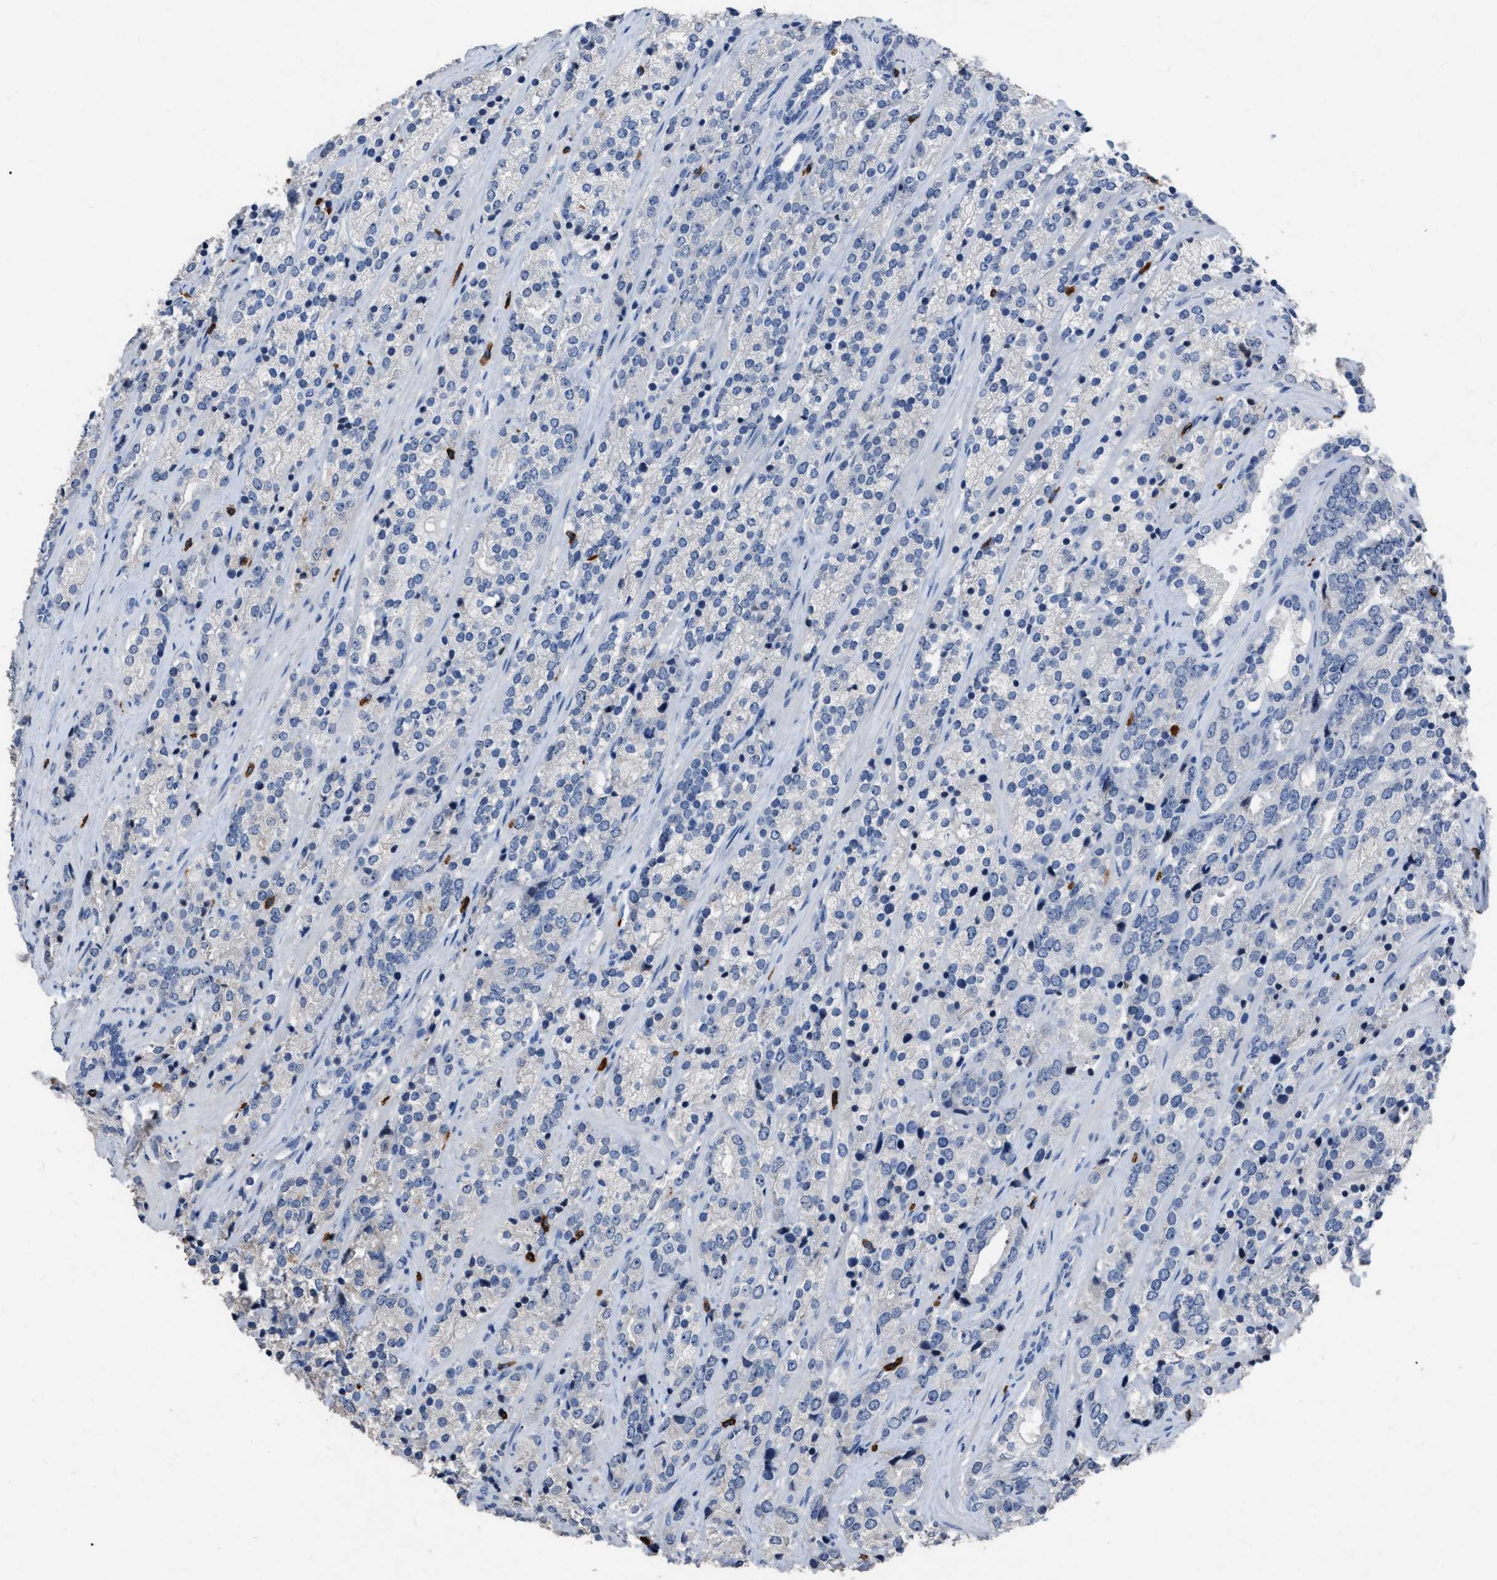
{"staining": {"intensity": "negative", "quantity": "none", "location": "none"}, "tissue": "prostate cancer", "cell_type": "Tumor cells", "image_type": "cancer", "snomed": [{"axis": "morphology", "description": "Adenocarcinoma, High grade"}, {"axis": "topography", "description": "Prostate"}], "caption": "This is a image of immunohistochemistry staining of prostate cancer (adenocarcinoma (high-grade)), which shows no positivity in tumor cells. (DAB (3,3'-diaminobenzidine) immunohistochemistry visualized using brightfield microscopy, high magnification).", "gene": "HABP2", "patient": {"sex": "male", "age": 71}}